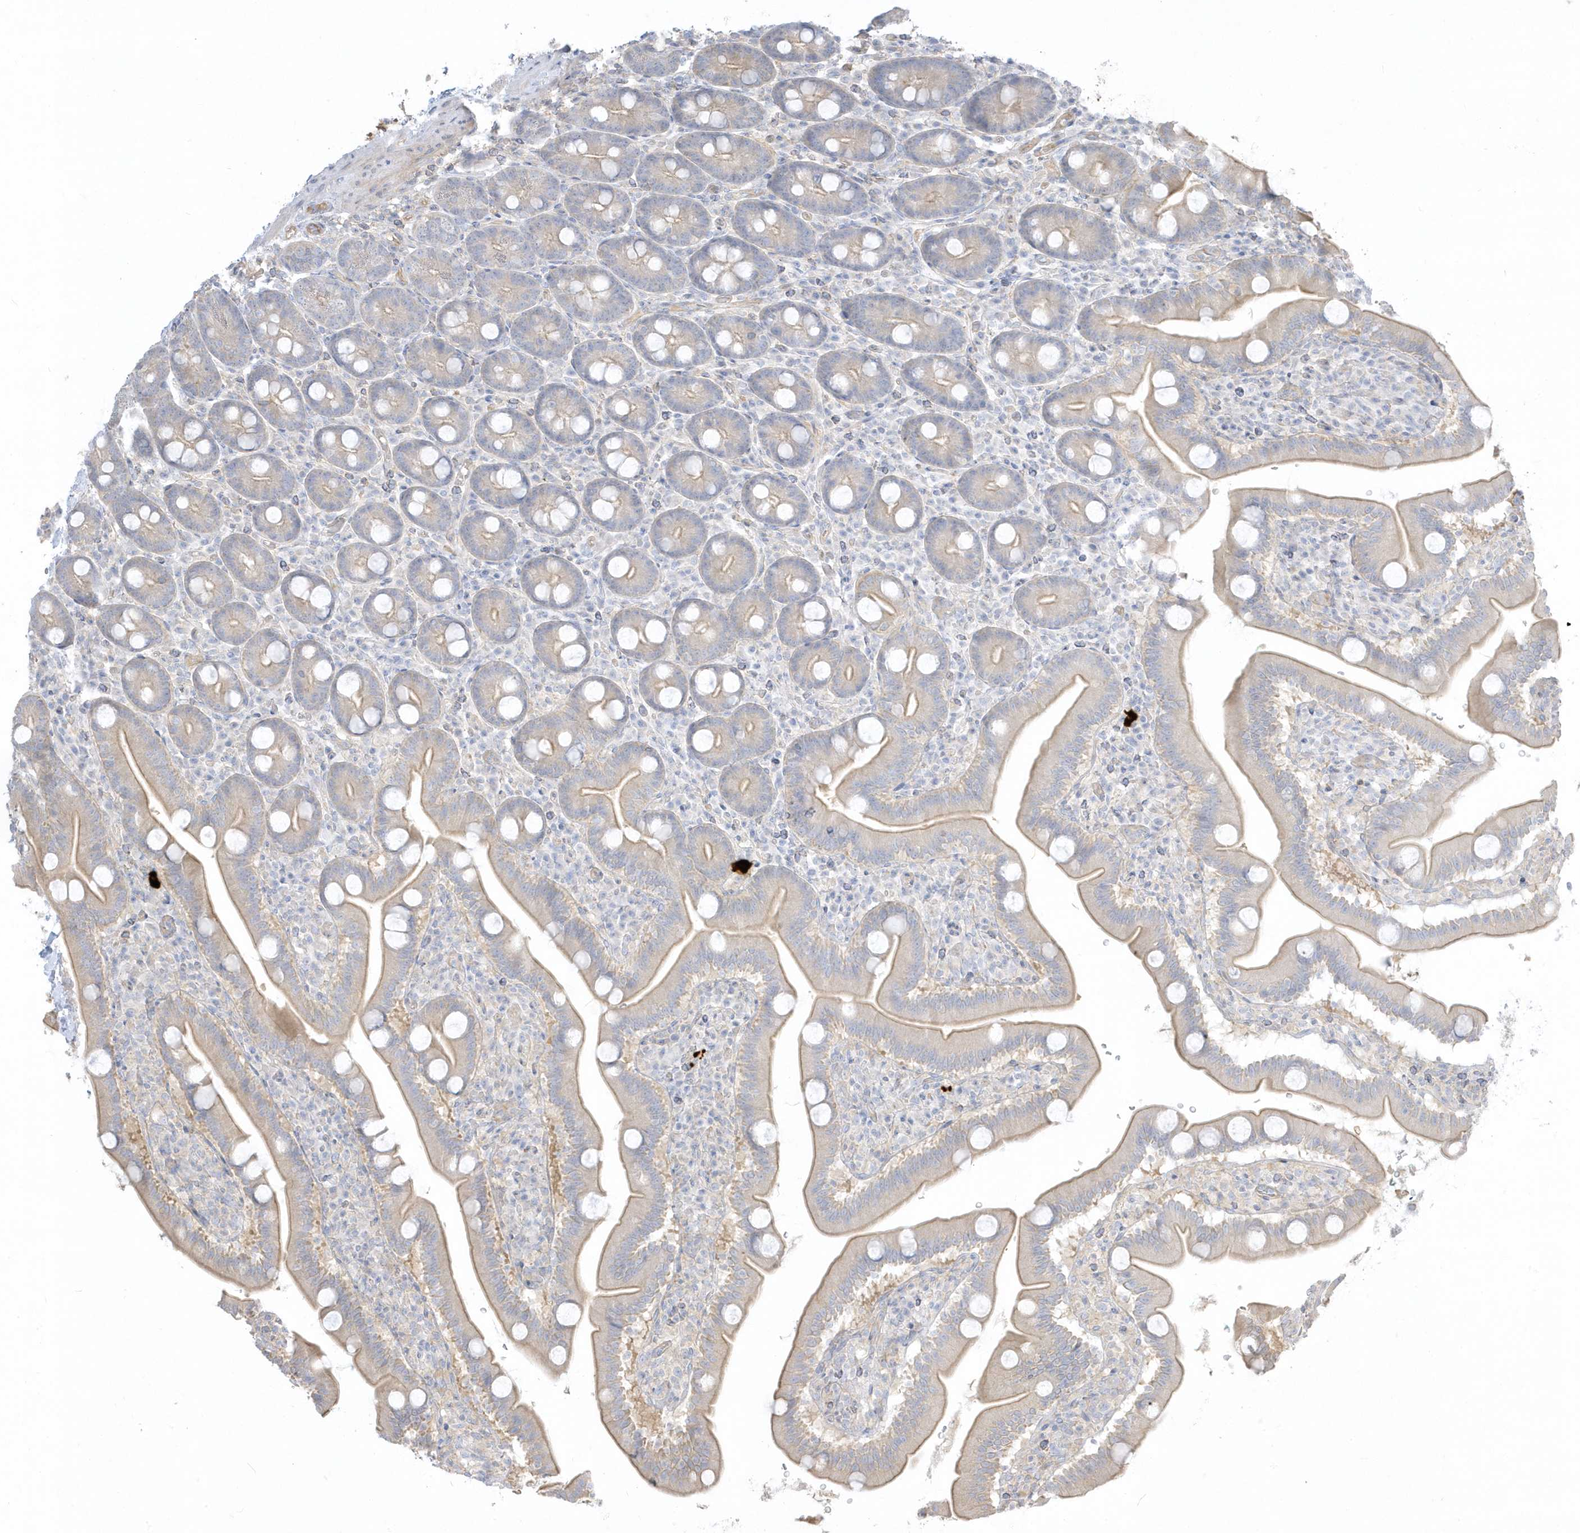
{"staining": {"intensity": "moderate", "quantity": "25%-75%", "location": "cytoplasmic/membranous"}, "tissue": "duodenum", "cell_type": "Glandular cells", "image_type": "normal", "snomed": [{"axis": "morphology", "description": "Normal tissue, NOS"}, {"axis": "topography", "description": "Duodenum"}], "caption": "Moderate cytoplasmic/membranous staining for a protein is present in approximately 25%-75% of glandular cells of unremarkable duodenum using immunohistochemistry.", "gene": "ARHGEF9", "patient": {"sex": "male", "age": 35}}